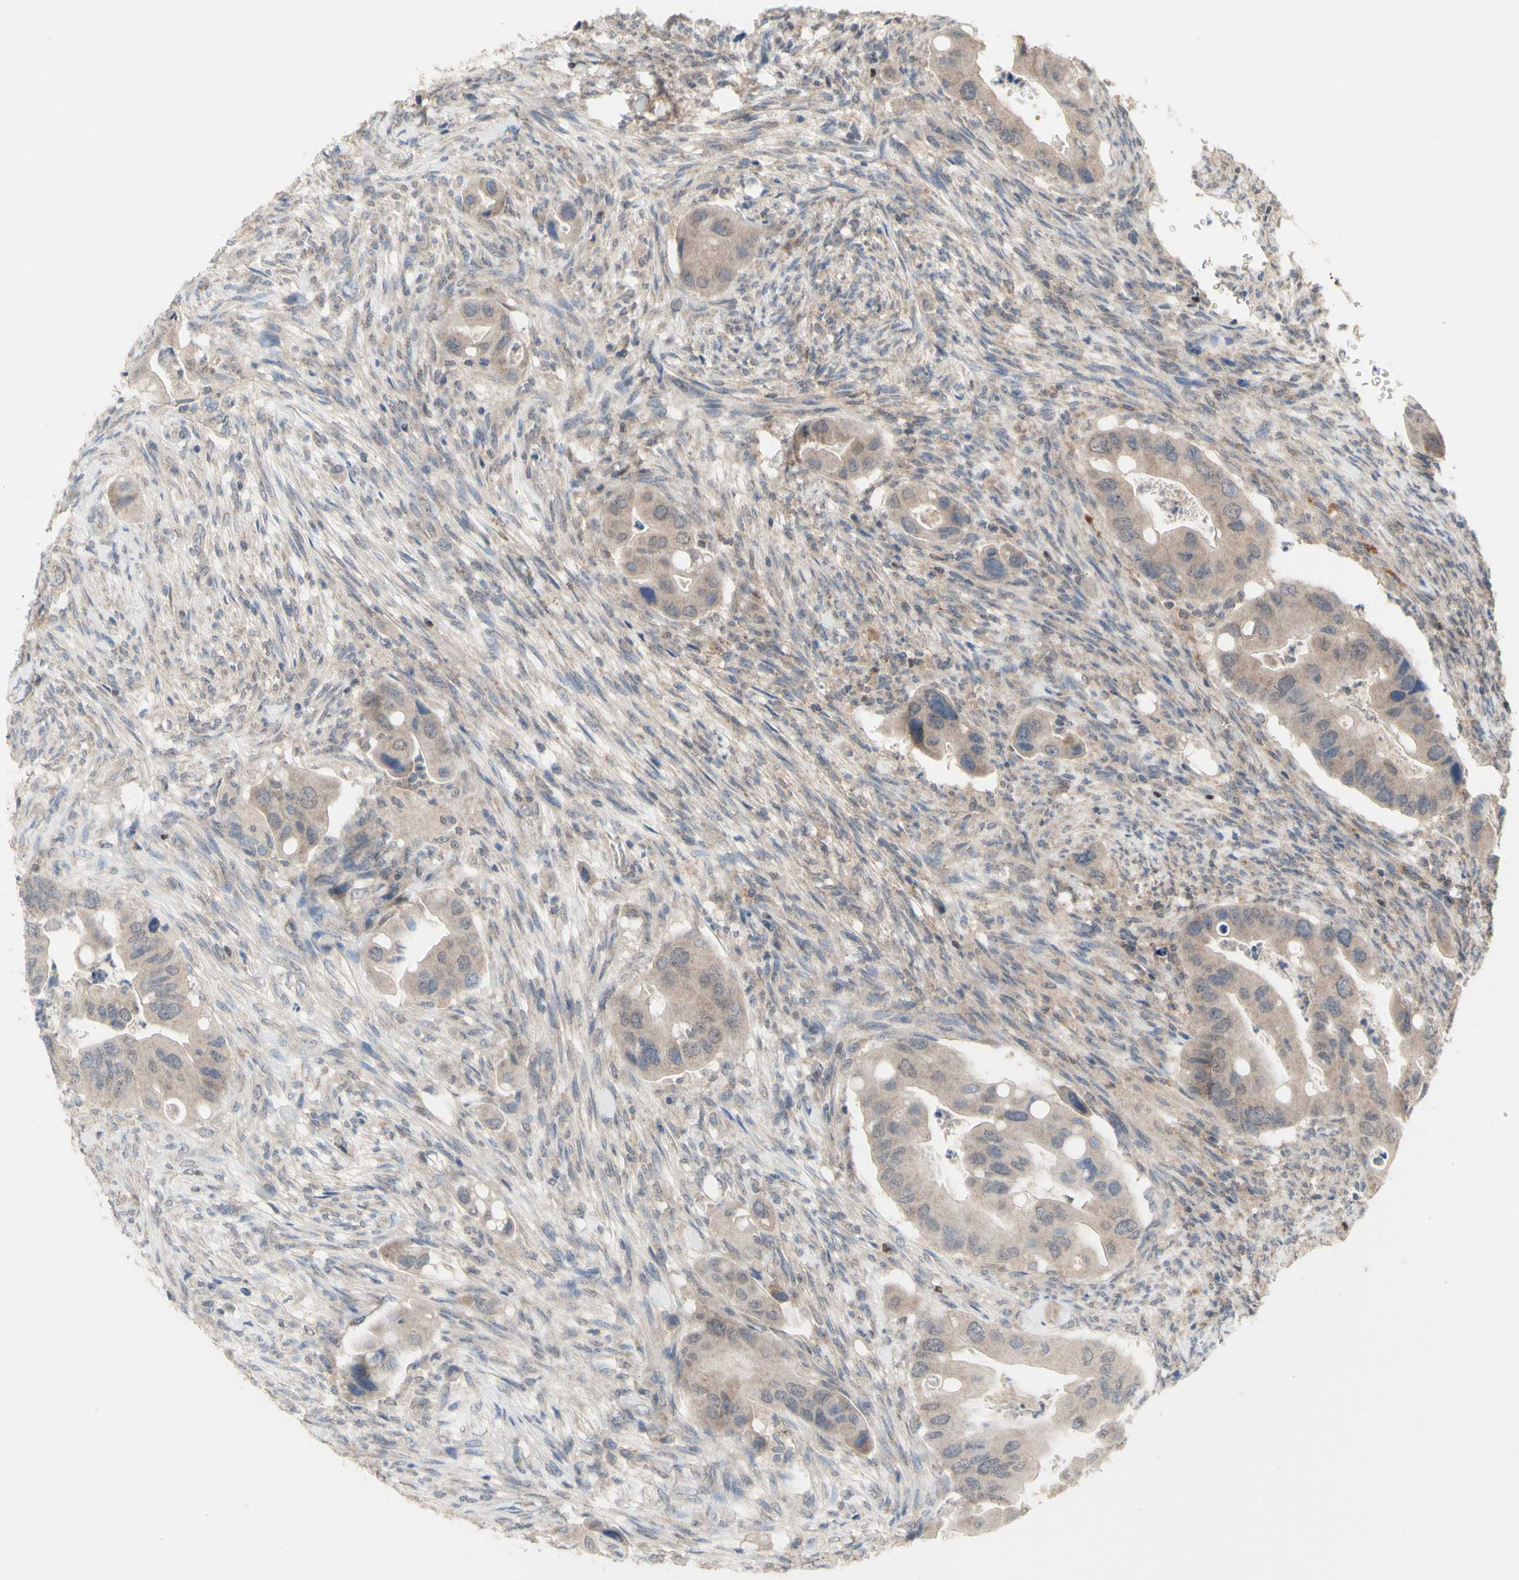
{"staining": {"intensity": "weak", "quantity": ">75%", "location": "cytoplasmic/membranous"}, "tissue": "colorectal cancer", "cell_type": "Tumor cells", "image_type": "cancer", "snomed": [{"axis": "morphology", "description": "Adenocarcinoma, NOS"}, {"axis": "topography", "description": "Rectum"}], "caption": "Immunohistochemistry (IHC) micrograph of neoplastic tissue: colorectal cancer stained using immunohistochemistry (IHC) shows low levels of weak protein expression localized specifically in the cytoplasmic/membranous of tumor cells, appearing as a cytoplasmic/membranous brown color.", "gene": "NLRP1", "patient": {"sex": "female", "age": 57}}